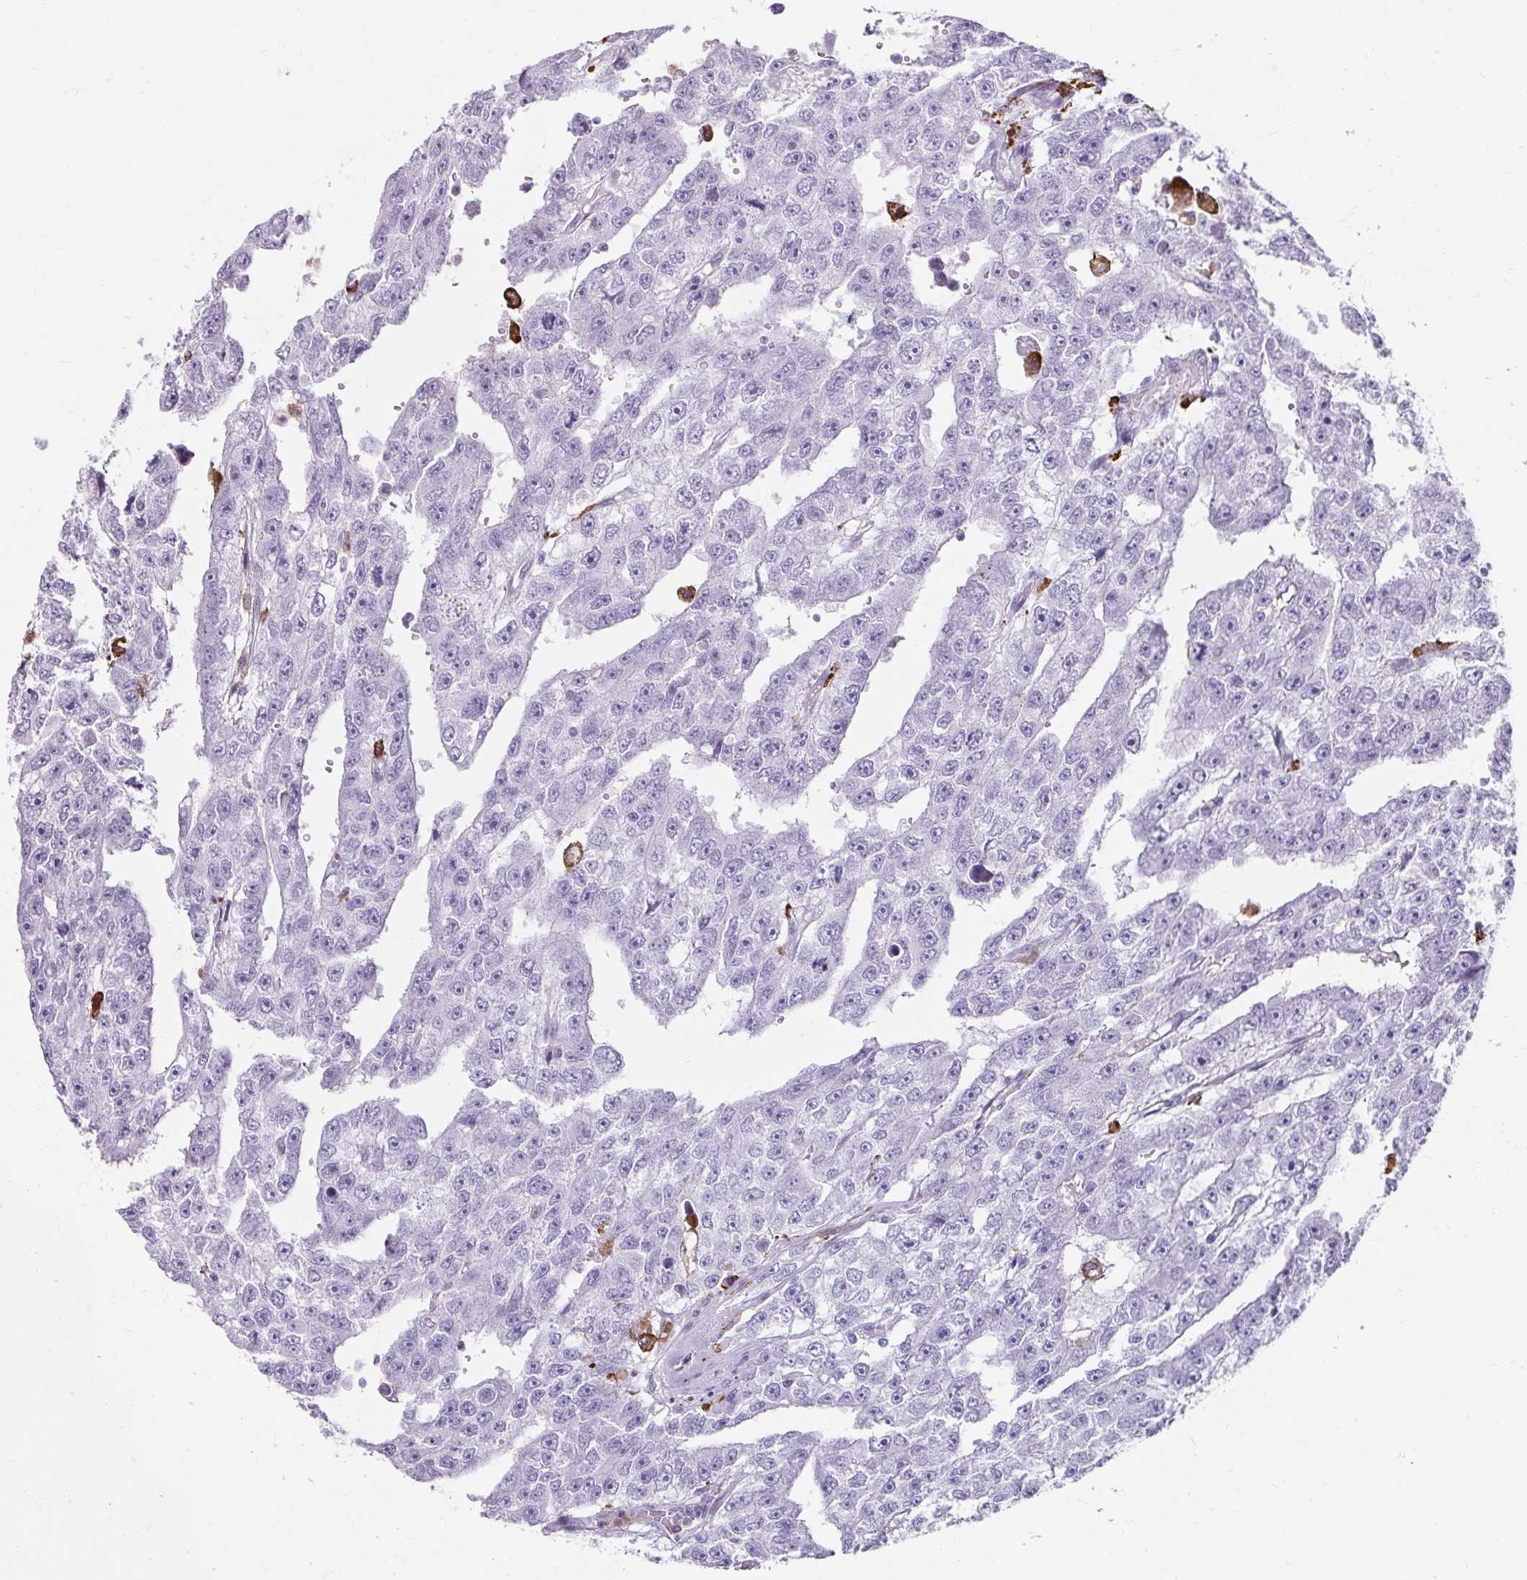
{"staining": {"intensity": "negative", "quantity": "none", "location": "none"}, "tissue": "testis cancer", "cell_type": "Tumor cells", "image_type": "cancer", "snomed": [{"axis": "morphology", "description": "Carcinoma, Embryonal, NOS"}, {"axis": "topography", "description": "Testis"}], "caption": "Embryonal carcinoma (testis) stained for a protein using immunohistochemistry (IHC) exhibits no positivity tumor cells.", "gene": "CD163", "patient": {"sex": "male", "age": 20}}